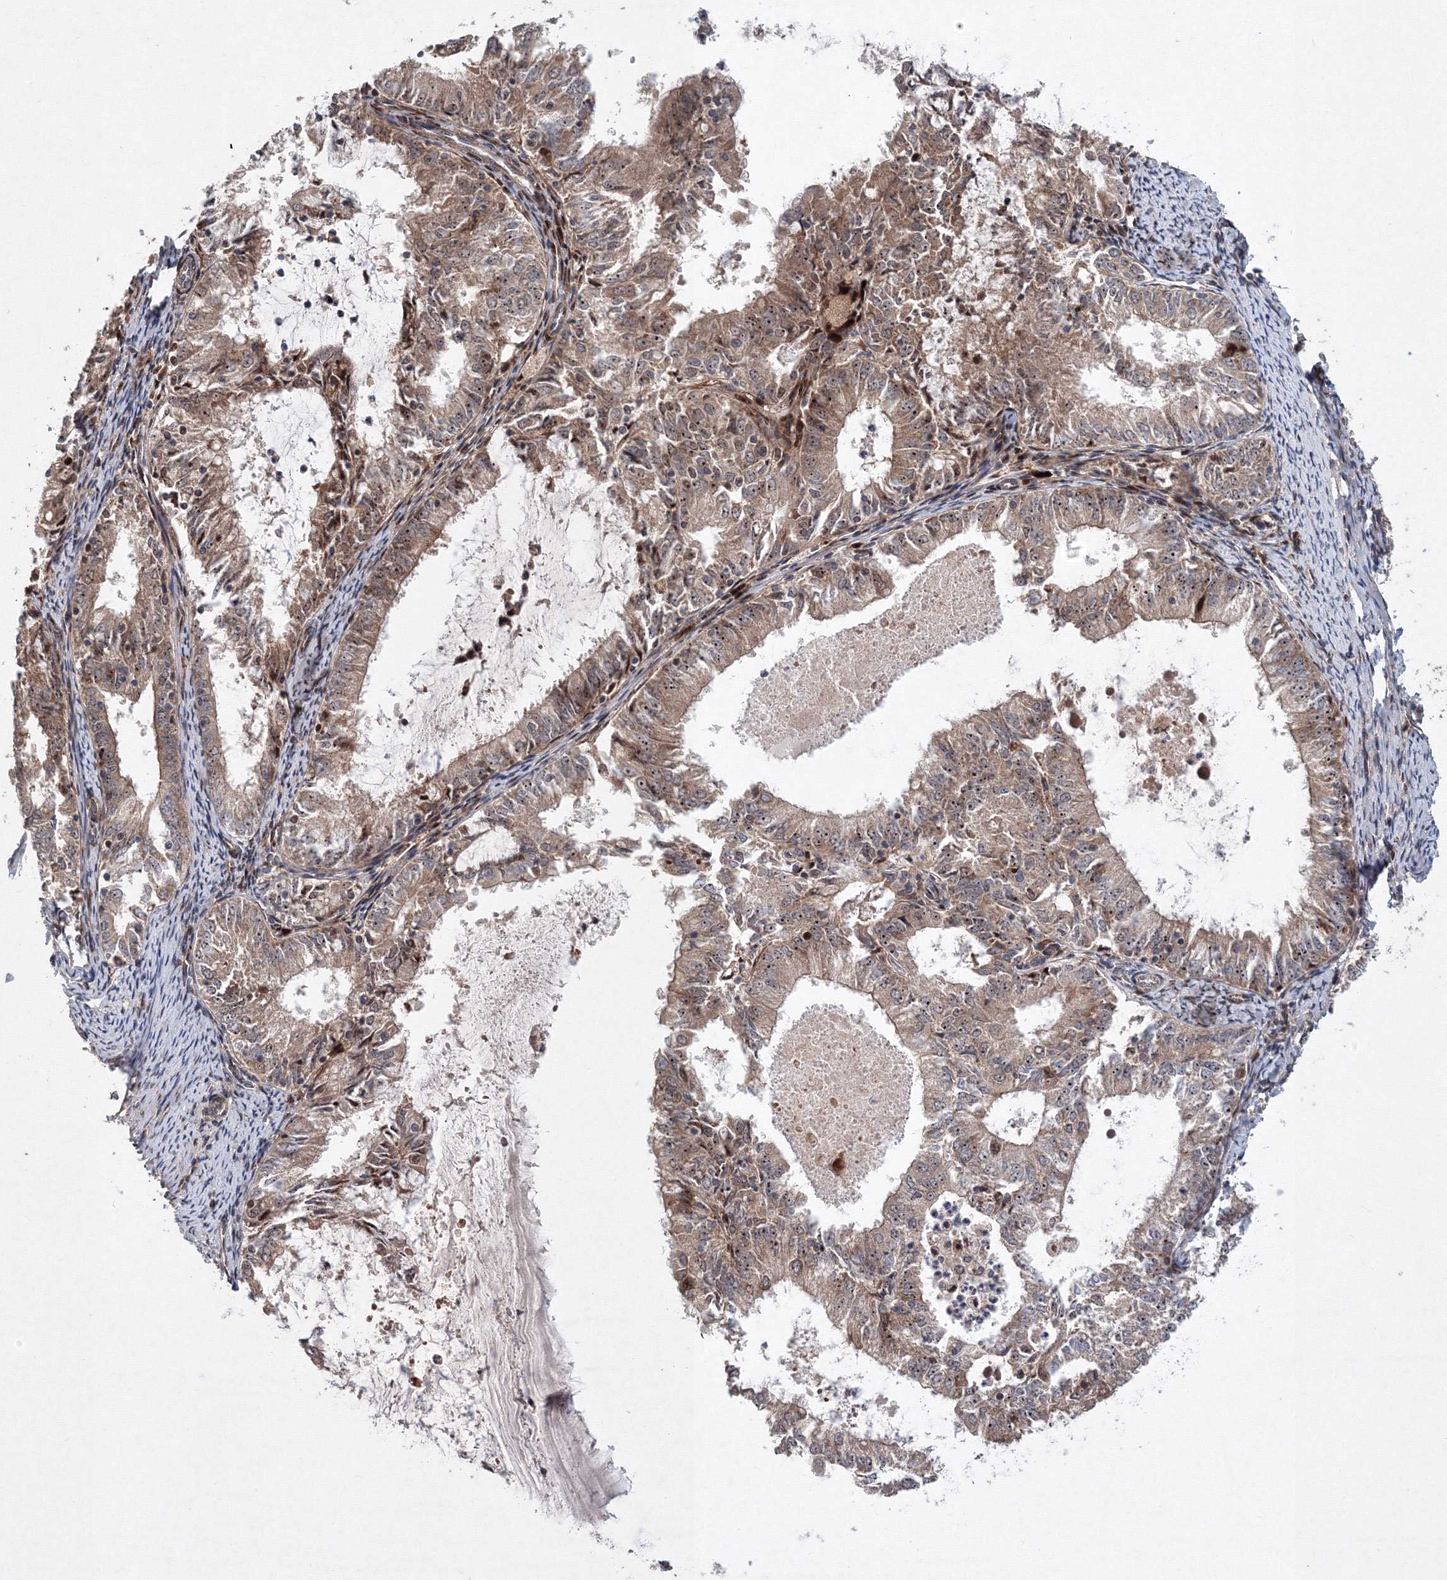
{"staining": {"intensity": "weak", "quantity": ">75%", "location": "cytoplasmic/membranous,nuclear"}, "tissue": "endometrial cancer", "cell_type": "Tumor cells", "image_type": "cancer", "snomed": [{"axis": "morphology", "description": "Adenocarcinoma, NOS"}, {"axis": "topography", "description": "Endometrium"}], "caption": "Protein expression analysis of endometrial cancer (adenocarcinoma) exhibits weak cytoplasmic/membranous and nuclear staining in approximately >75% of tumor cells. (DAB IHC, brown staining for protein, blue staining for nuclei).", "gene": "ANKAR", "patient": {"sex": "female", "age": 57}}